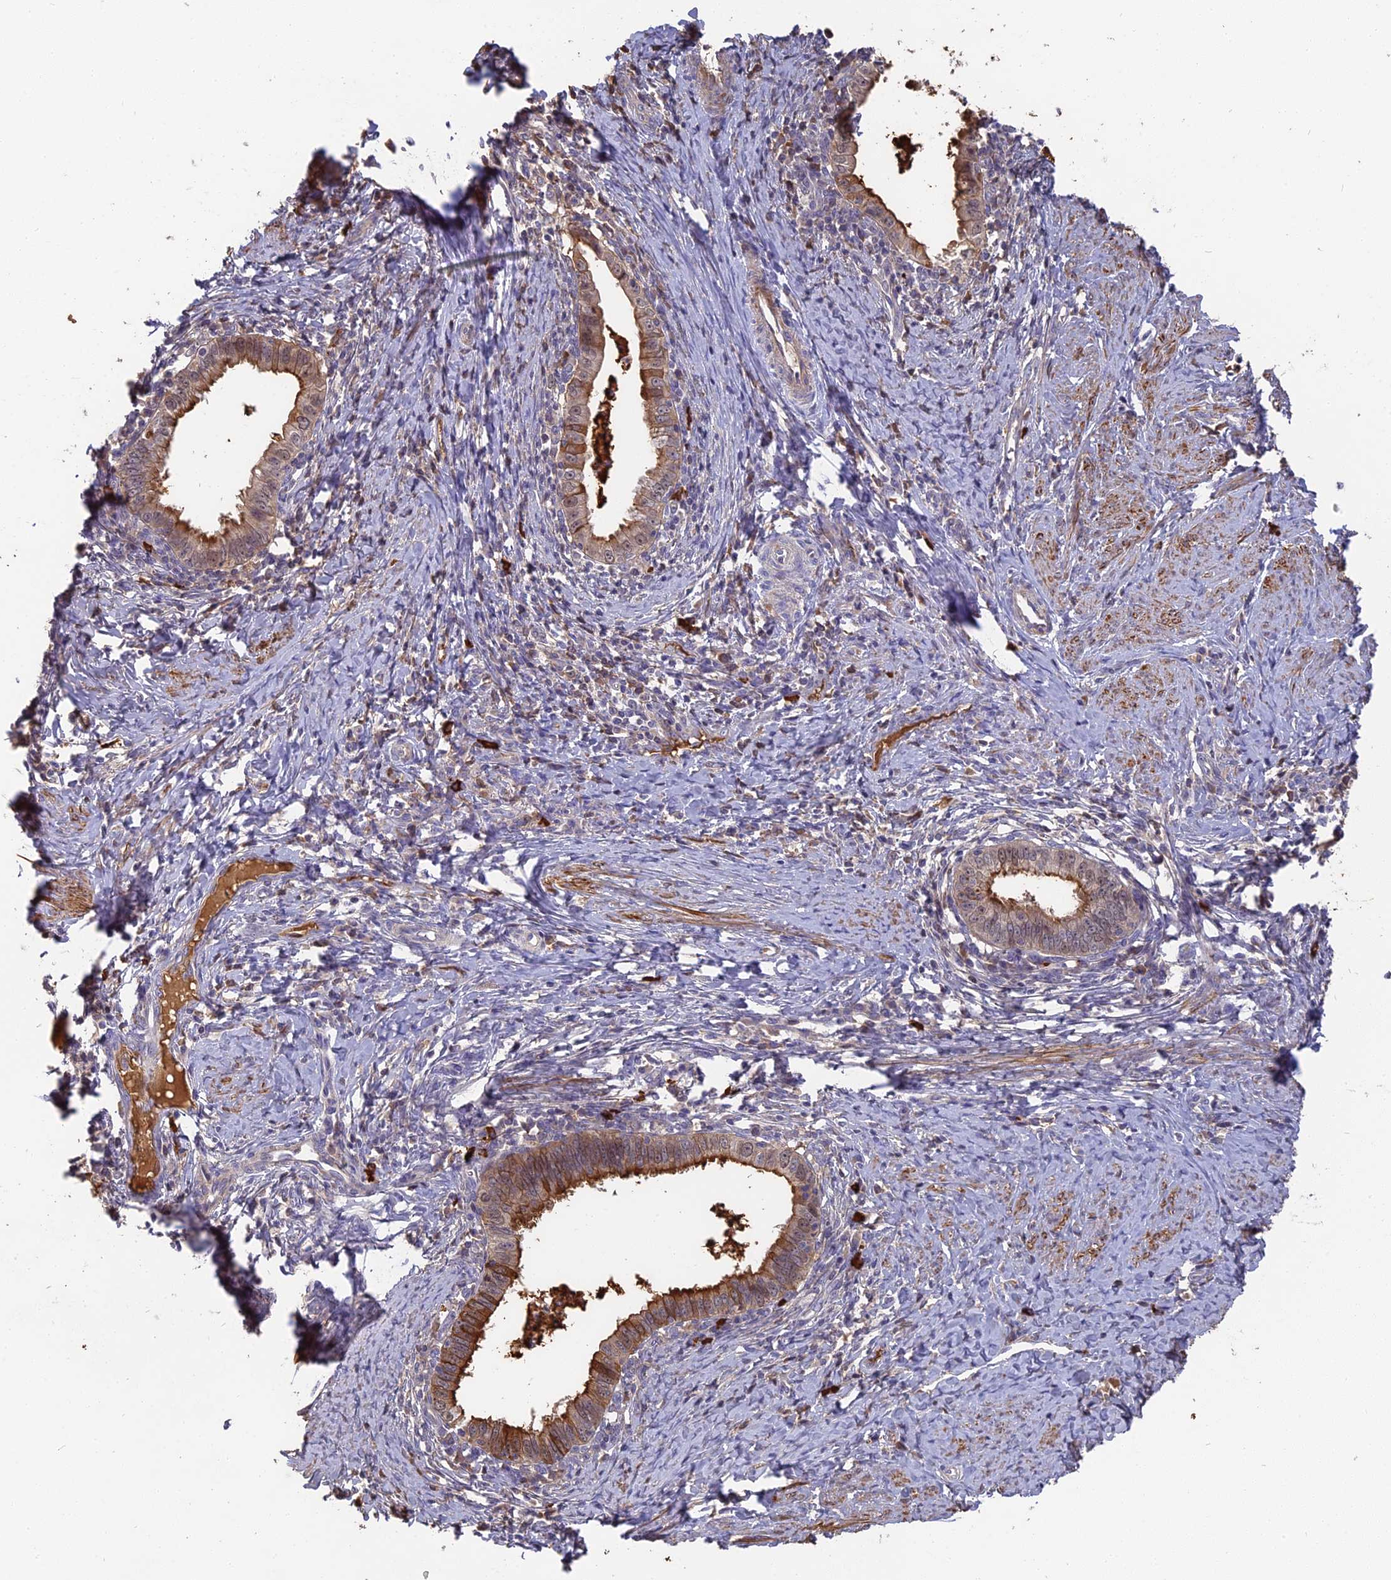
{"staining": {"intensity": "moderate", "quantity": ">75%", "location": "cytoplasmic/membranous"}, "tissue": "cervical cancer", "cell_type": "Tumor cells", "image_type": "cancer", "snomed": [{"axis": "morphology", "description": "Adenocarcinoma, NOS"}, {"axis": "topography", "description": "Cervix"}], "caption": "Human cervical adenocarcinoma stained with a brown dye displays moderate cytoplasmic/membranous positive expression in about >75% of tumor cells.", "gene": "ERMAP", "patient": {"sex": "female", "age": 36}}